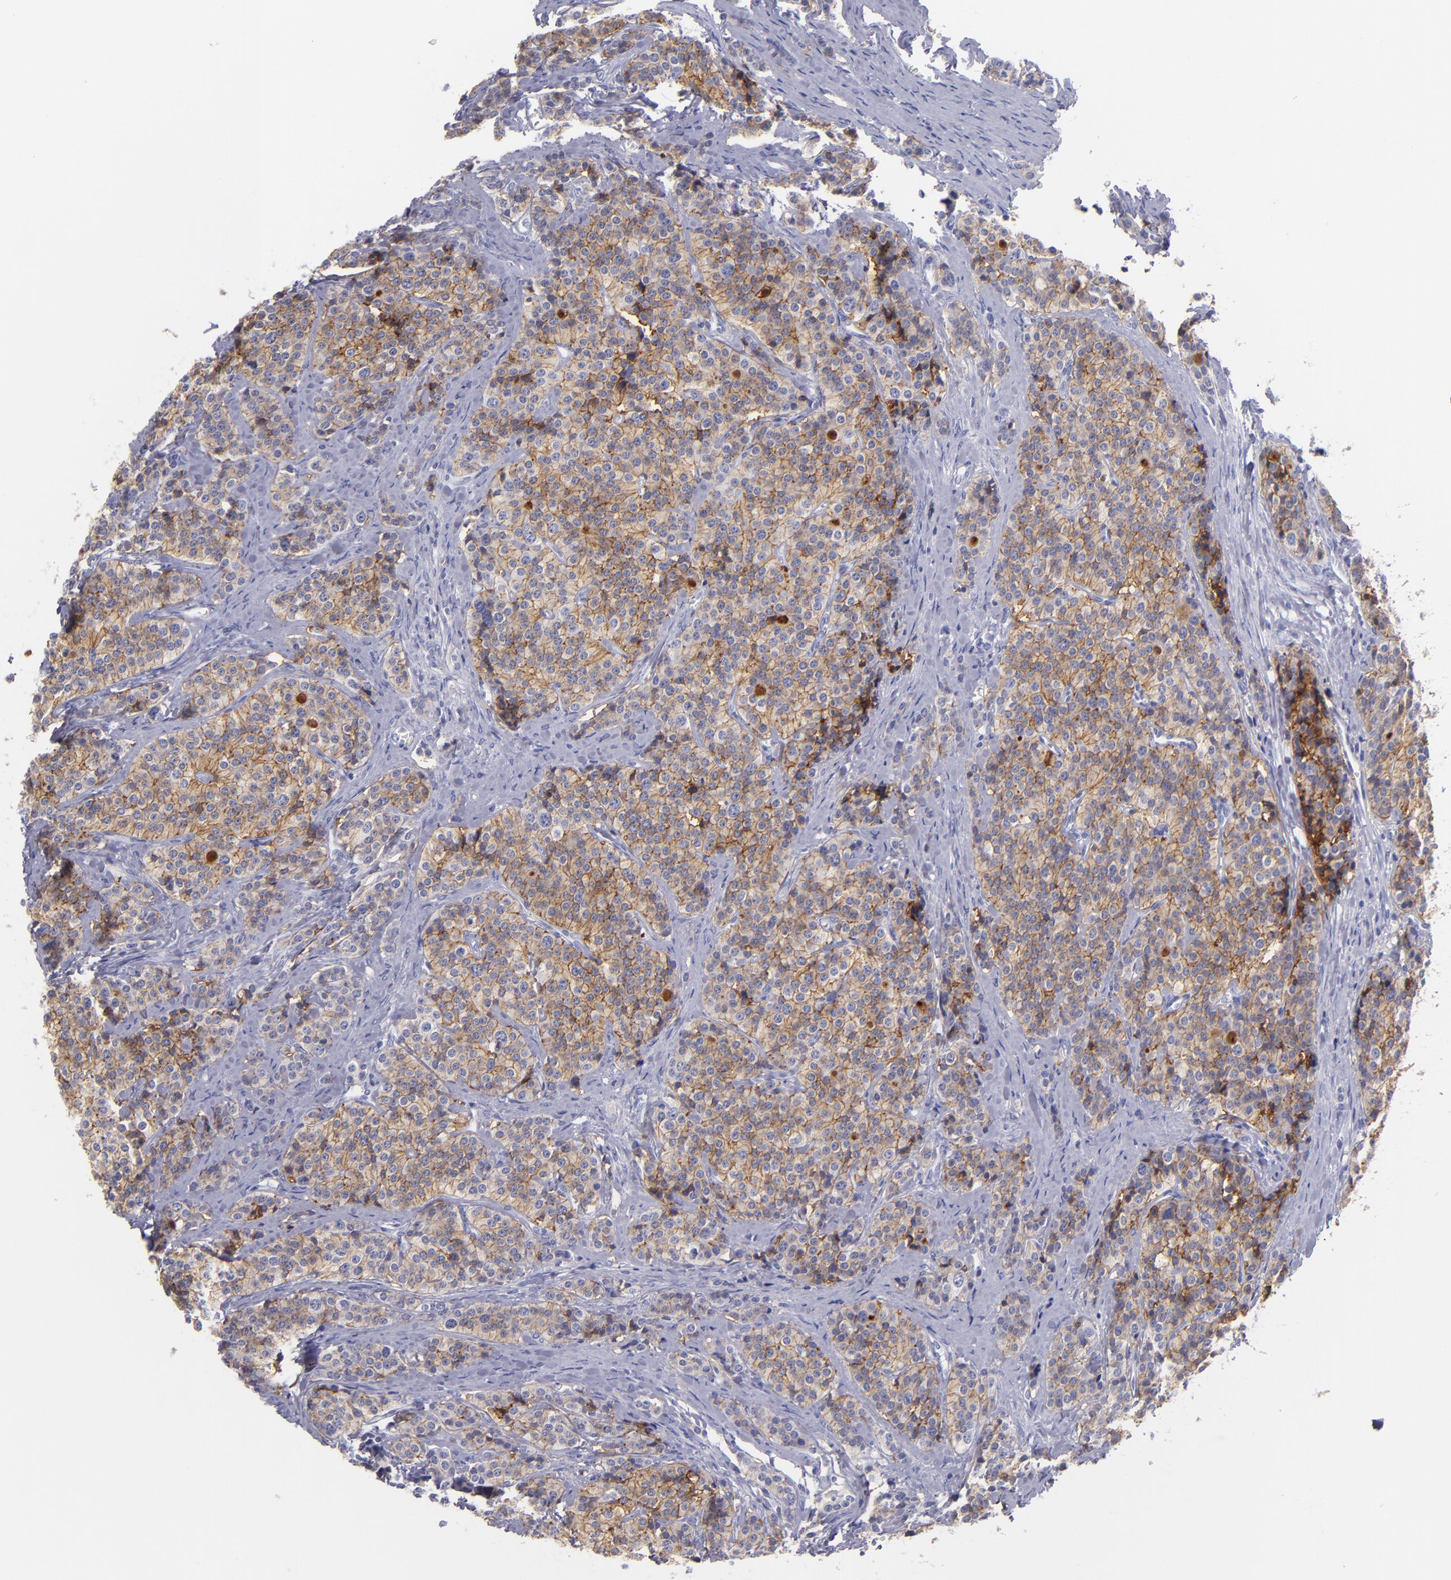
{"staining": {"intensity": "moderate", "quantity": ">75%", "location": "cytoplasmic/membranous"}, "tissue": "carcinoid", "cell_type": "Tumor cells", "image_type": "cancer", "snomed": [{"axis": "morphology", "description": "Carcinoid, malignant, NOS"}, {"axis": "topography", "description": "Small intestine"}], "caption": "Immunohistochemical staining of carcinoid (malignant) demonstrates medium levels of moderate cytoplasmic/membranous protein expression in approximately >75% of tumor cells. The protein of interest is stained brown, and the nuclei are stained in blue (DAB (3,3'-diaminobenzidine) IHC with brightfield microscopy, high magnification).", "gene": "CD82", "patient": {"sex": "male", "age": 63}}